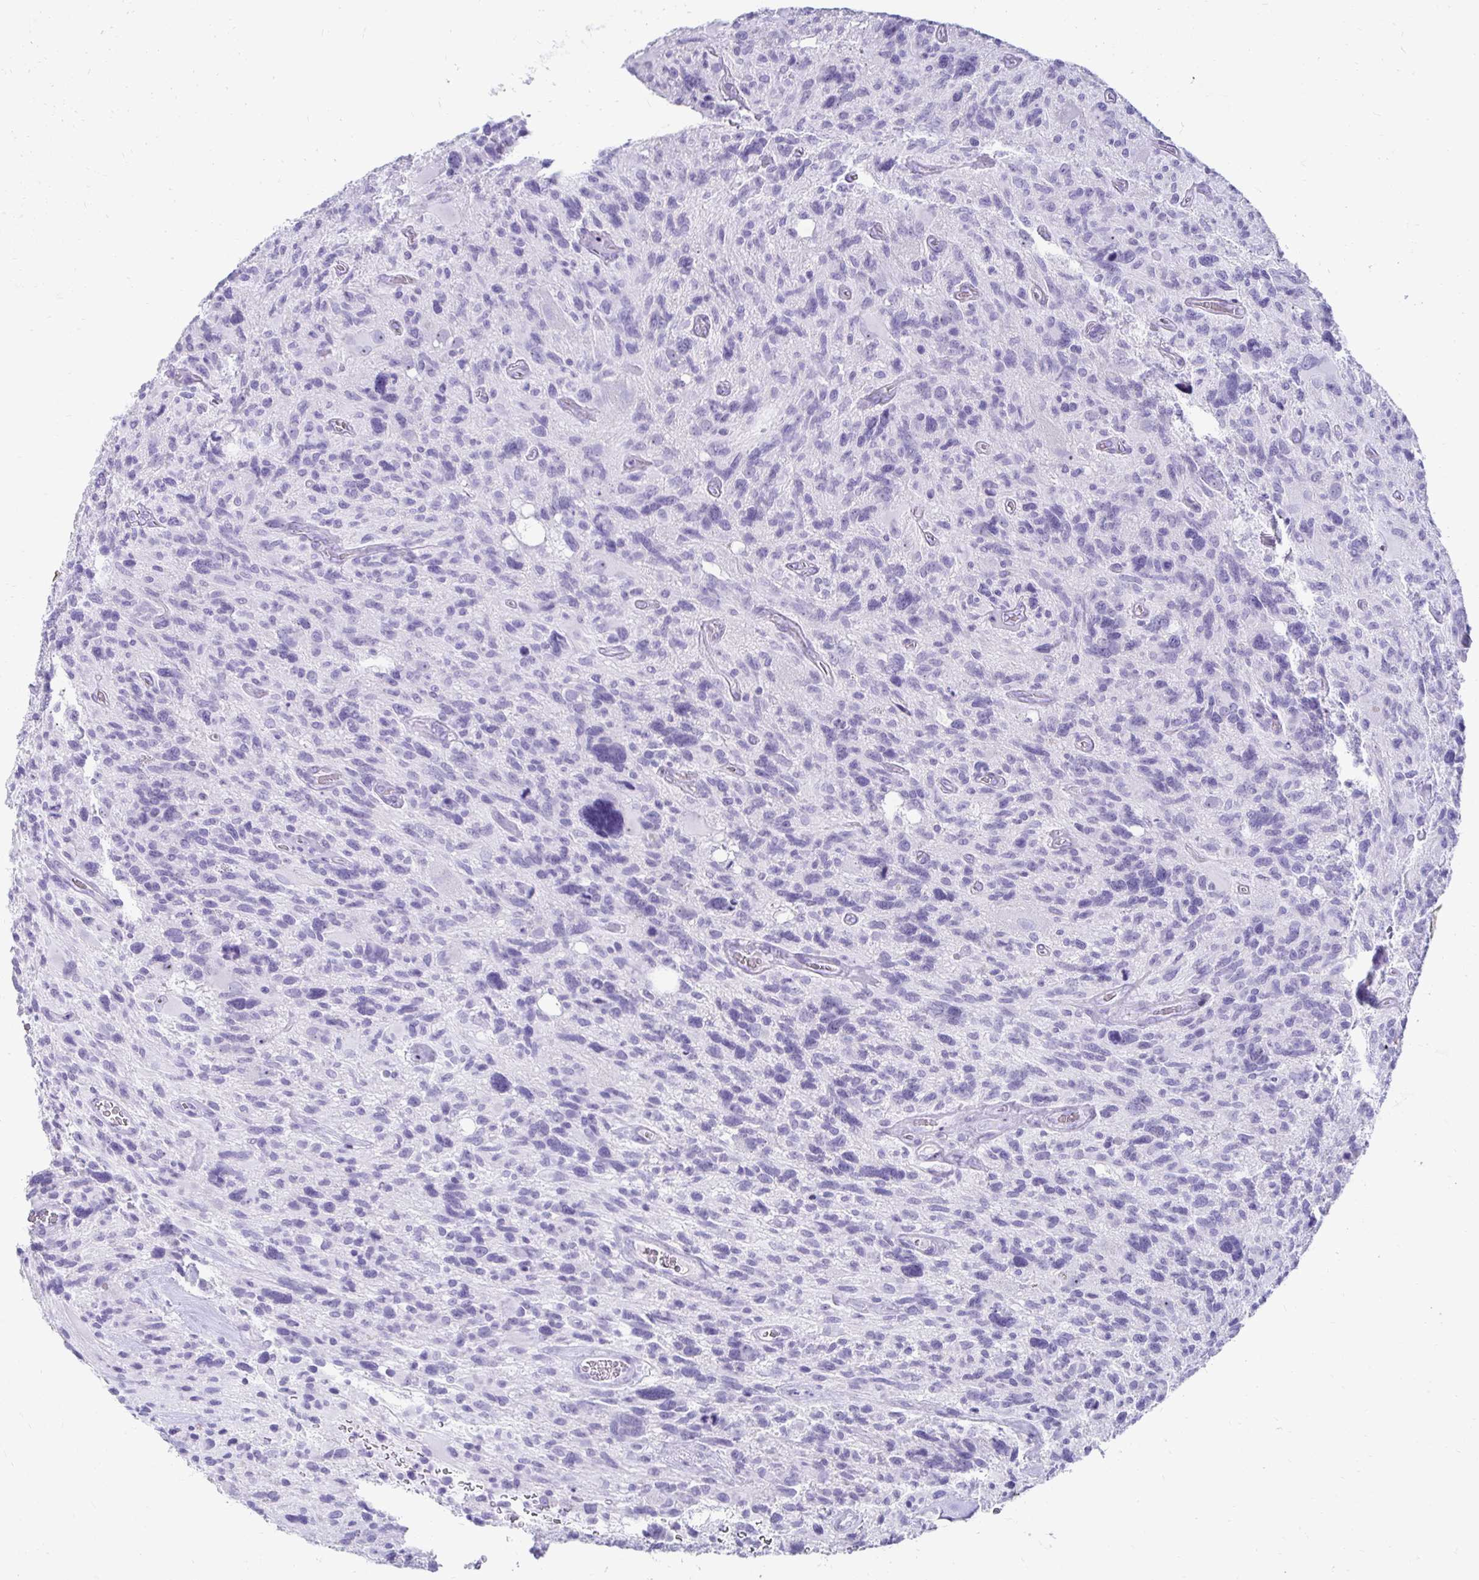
{"staining": {"intensity": "negative", "quantity": "none", "location": "none"}, "tissue": "glioma", "cell_type": "Tumor cells", "image_type": "cancer", "snomed": [{"axis": "morphology", "description": "Glioma, malignant, High grade"}, {"axis": "topography", "description": "Brain"}], "caption": "The micrograph demonstrates no staining of tumor cells in malignant glioma (high-grade). The staining was performed using DAB (3,3'-diaminobenzidine) to visualize the protein expression in brown, while the nuclei were stained in blue with hematoxylin (Magnification: 20x).", "gene": "CST6", "patient": {"sex": "male", "age": 49}}